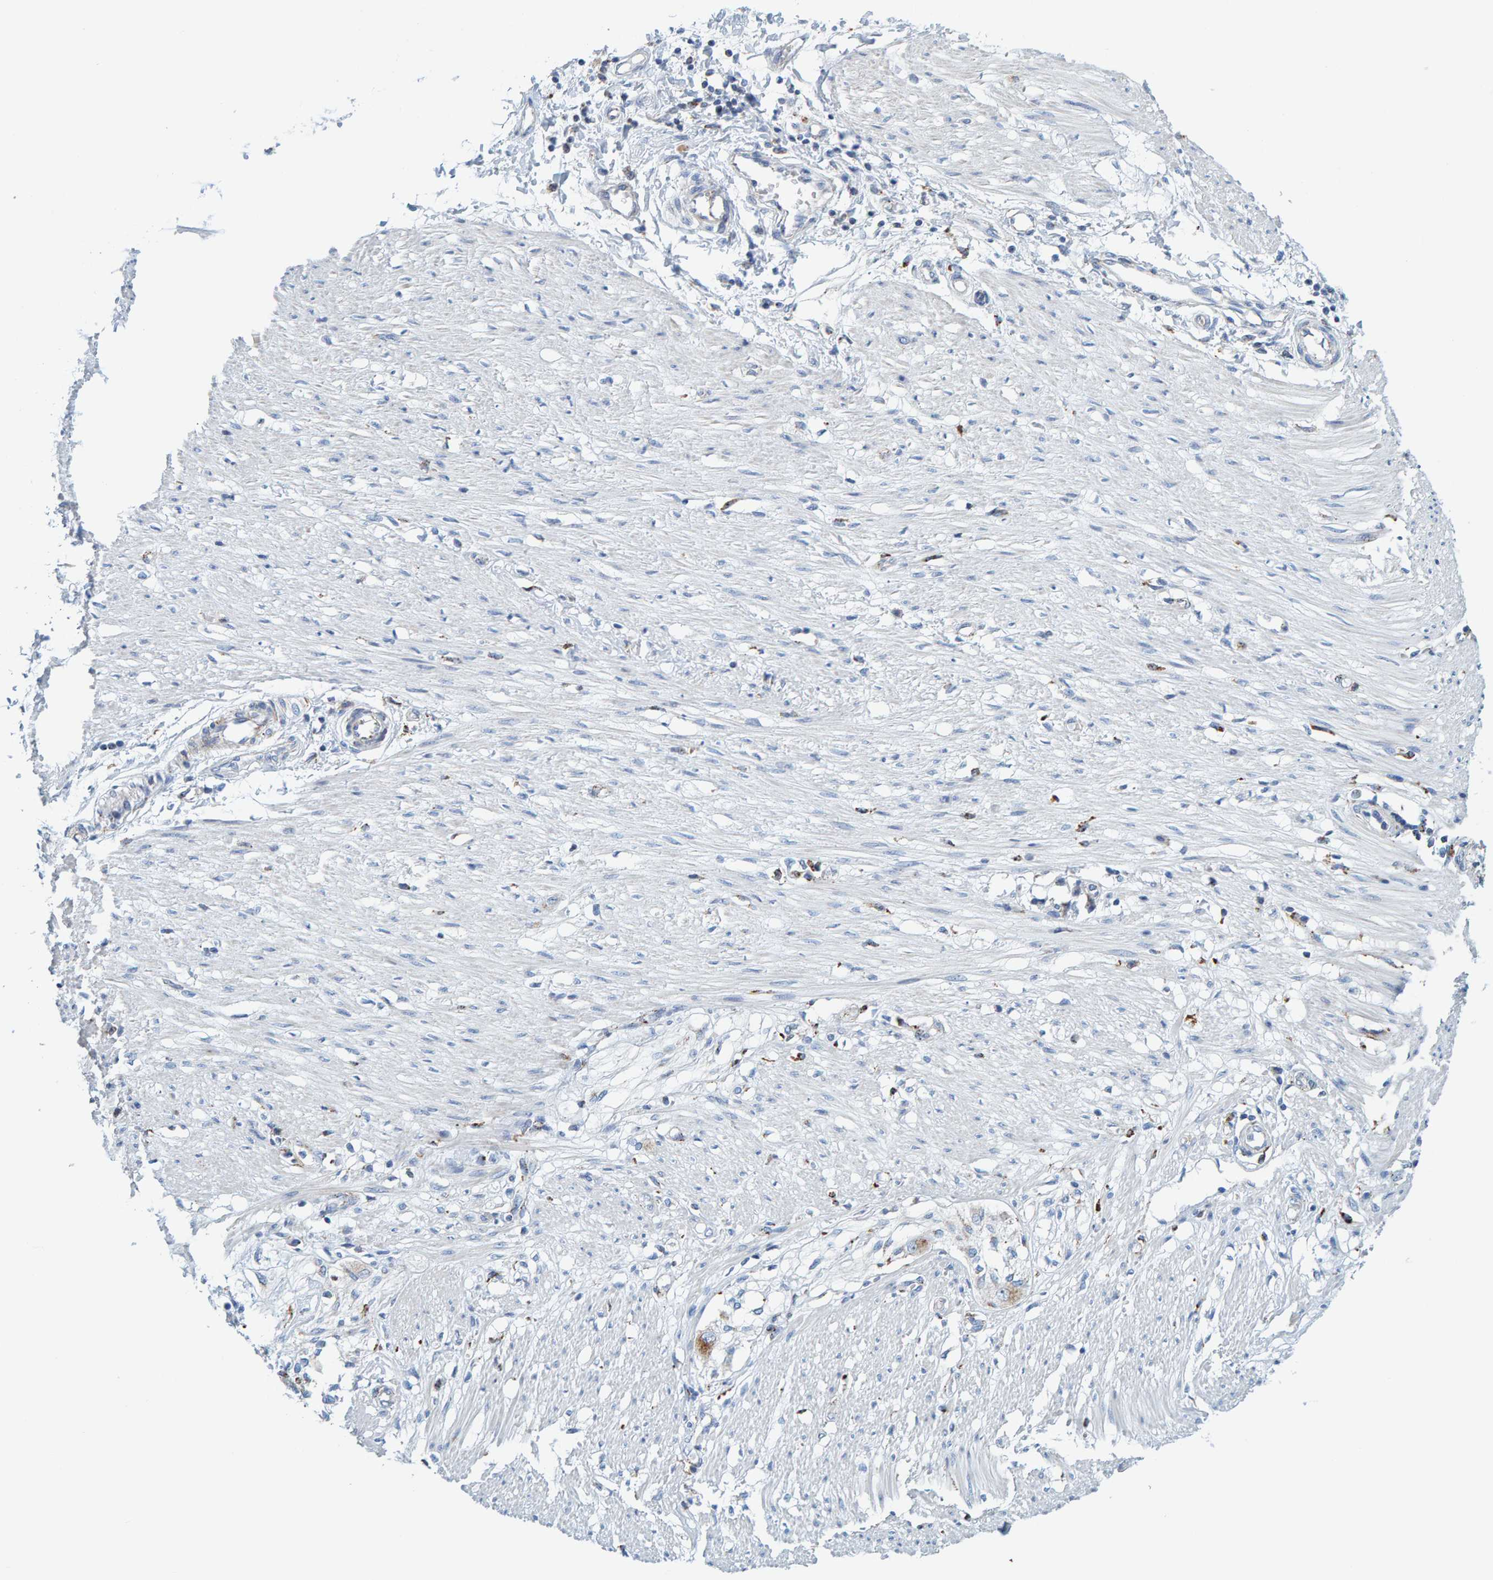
{"staining": {"intensity": "negative", "quantity": "none", "location": "none"}, "tissue": "soft tissue", "cell_type": "Fibroblasts", "image_type": "normal", "snomed": [{"axis": "morphology", "description": "Normal tissue, NOS"}, {"axis": "morphology", "description": "Adenocarcinoma, NOS"}, {"axis": "topography", "description": "Colon"}, {"axis": "topography", "description": "Peripheral nerve tissue"}], "caption": "Immunohistochemistry (IHC) histopathology image of normal soft tissue: soft tissue stained with DAB (3,3'-diaminobenzidine) exhibits no significant protein expression in fibroblasts.", "gene": "BIN3", "patient": {"sex": "male", "age": 14}}